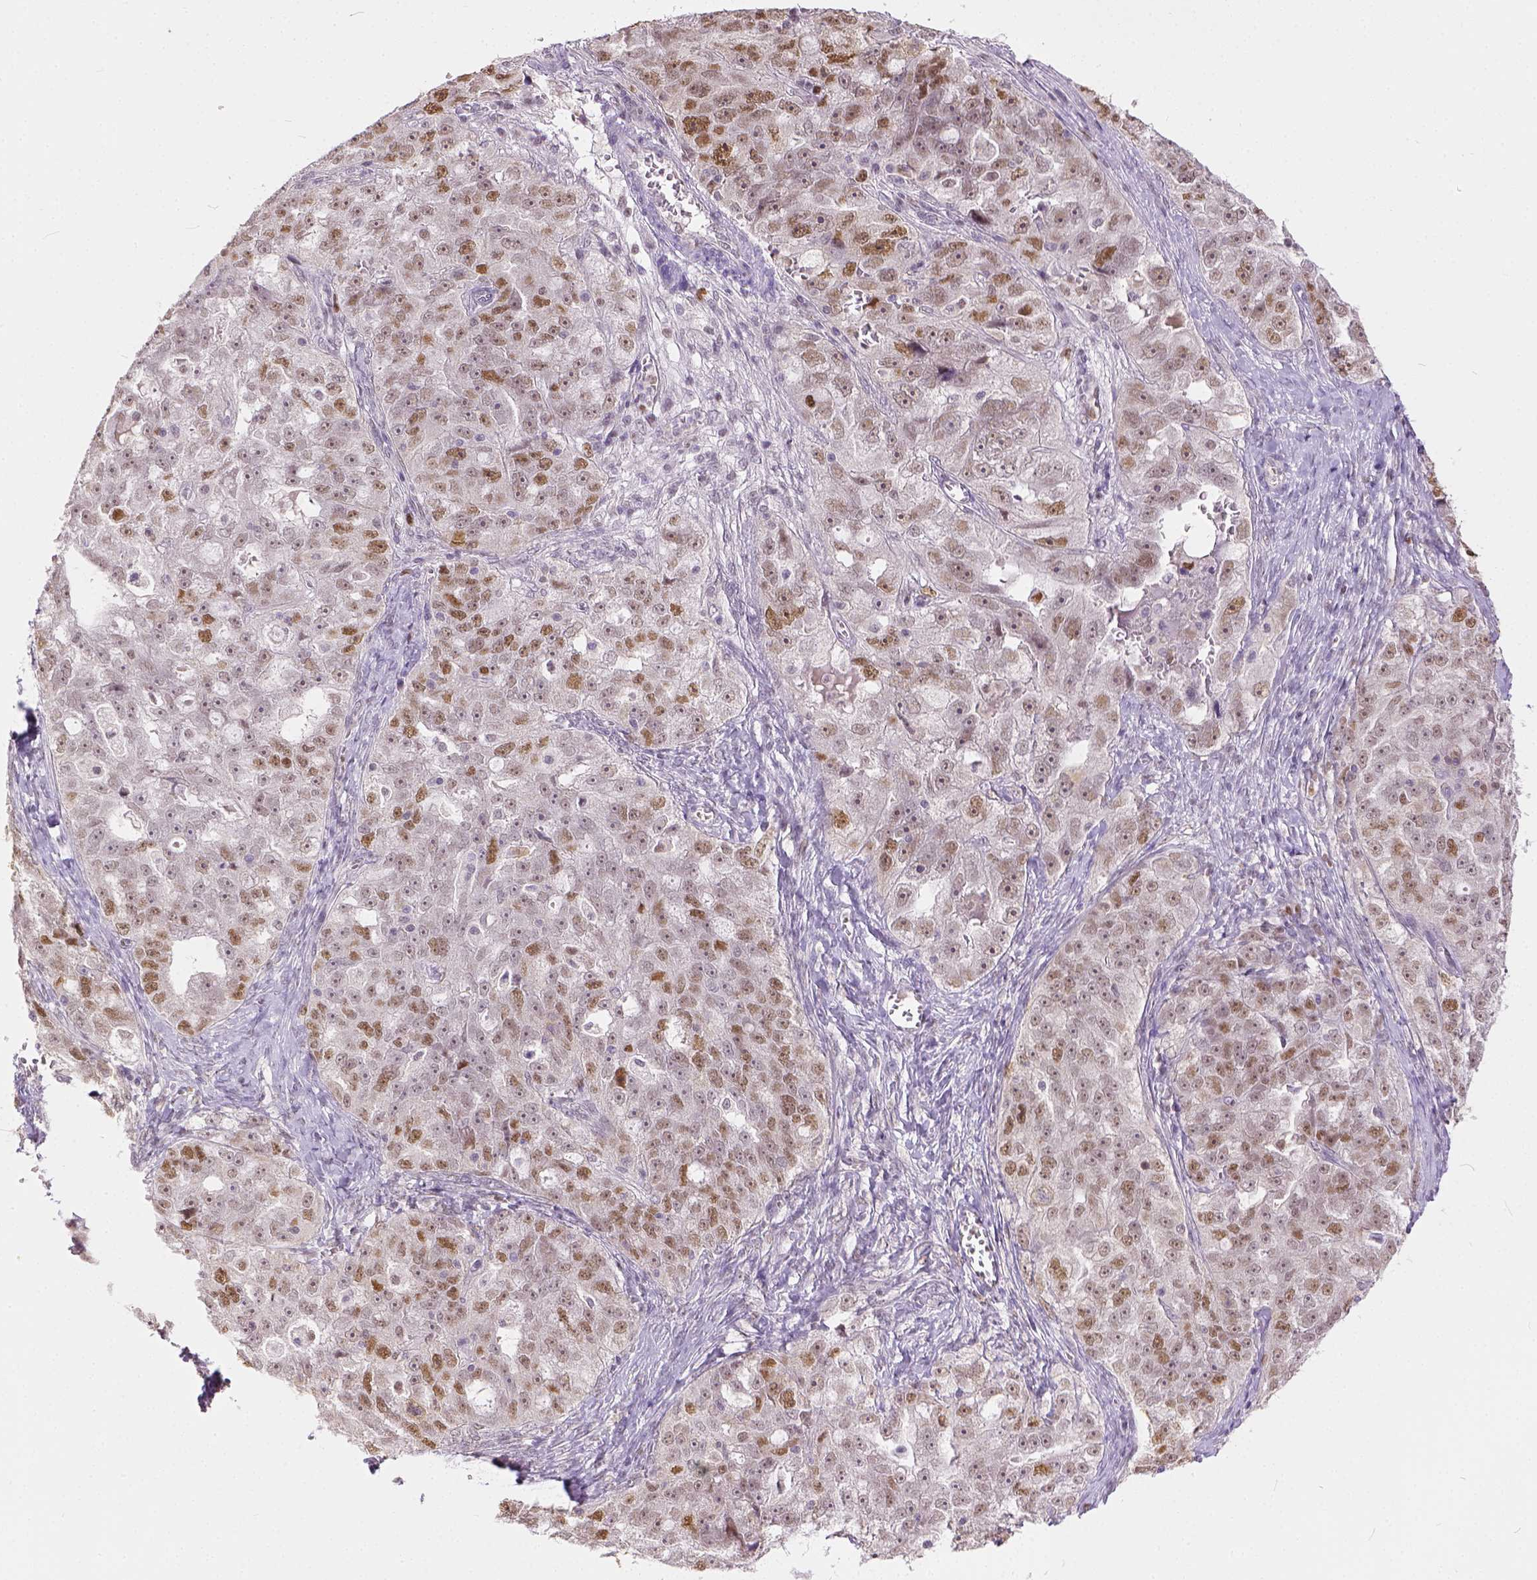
{"staining": {"intensity": "moderate", "quantity": "25%-75%", "location": "nuclear"}, "tissue": "ovarian cancer", "cell_type": "Tumor cells", "image_type": "cancer", "snomed": [{"axis": "morphology", "description": "Cystadenocarcinoma, serous, NOS"}, {"axis": "topography", "description": "Ovary"}], "caption": "Moderate nuclear protein expression is appreciated in approximately 25%-75% of tumor cells in serous cystadenocarcinoma (ovarian). Immunohistochemistry stains the protein in brown and the nuclei are stained blue.", "gene": "ERCC1", "patient": {"sex": "female", "age": 51}}